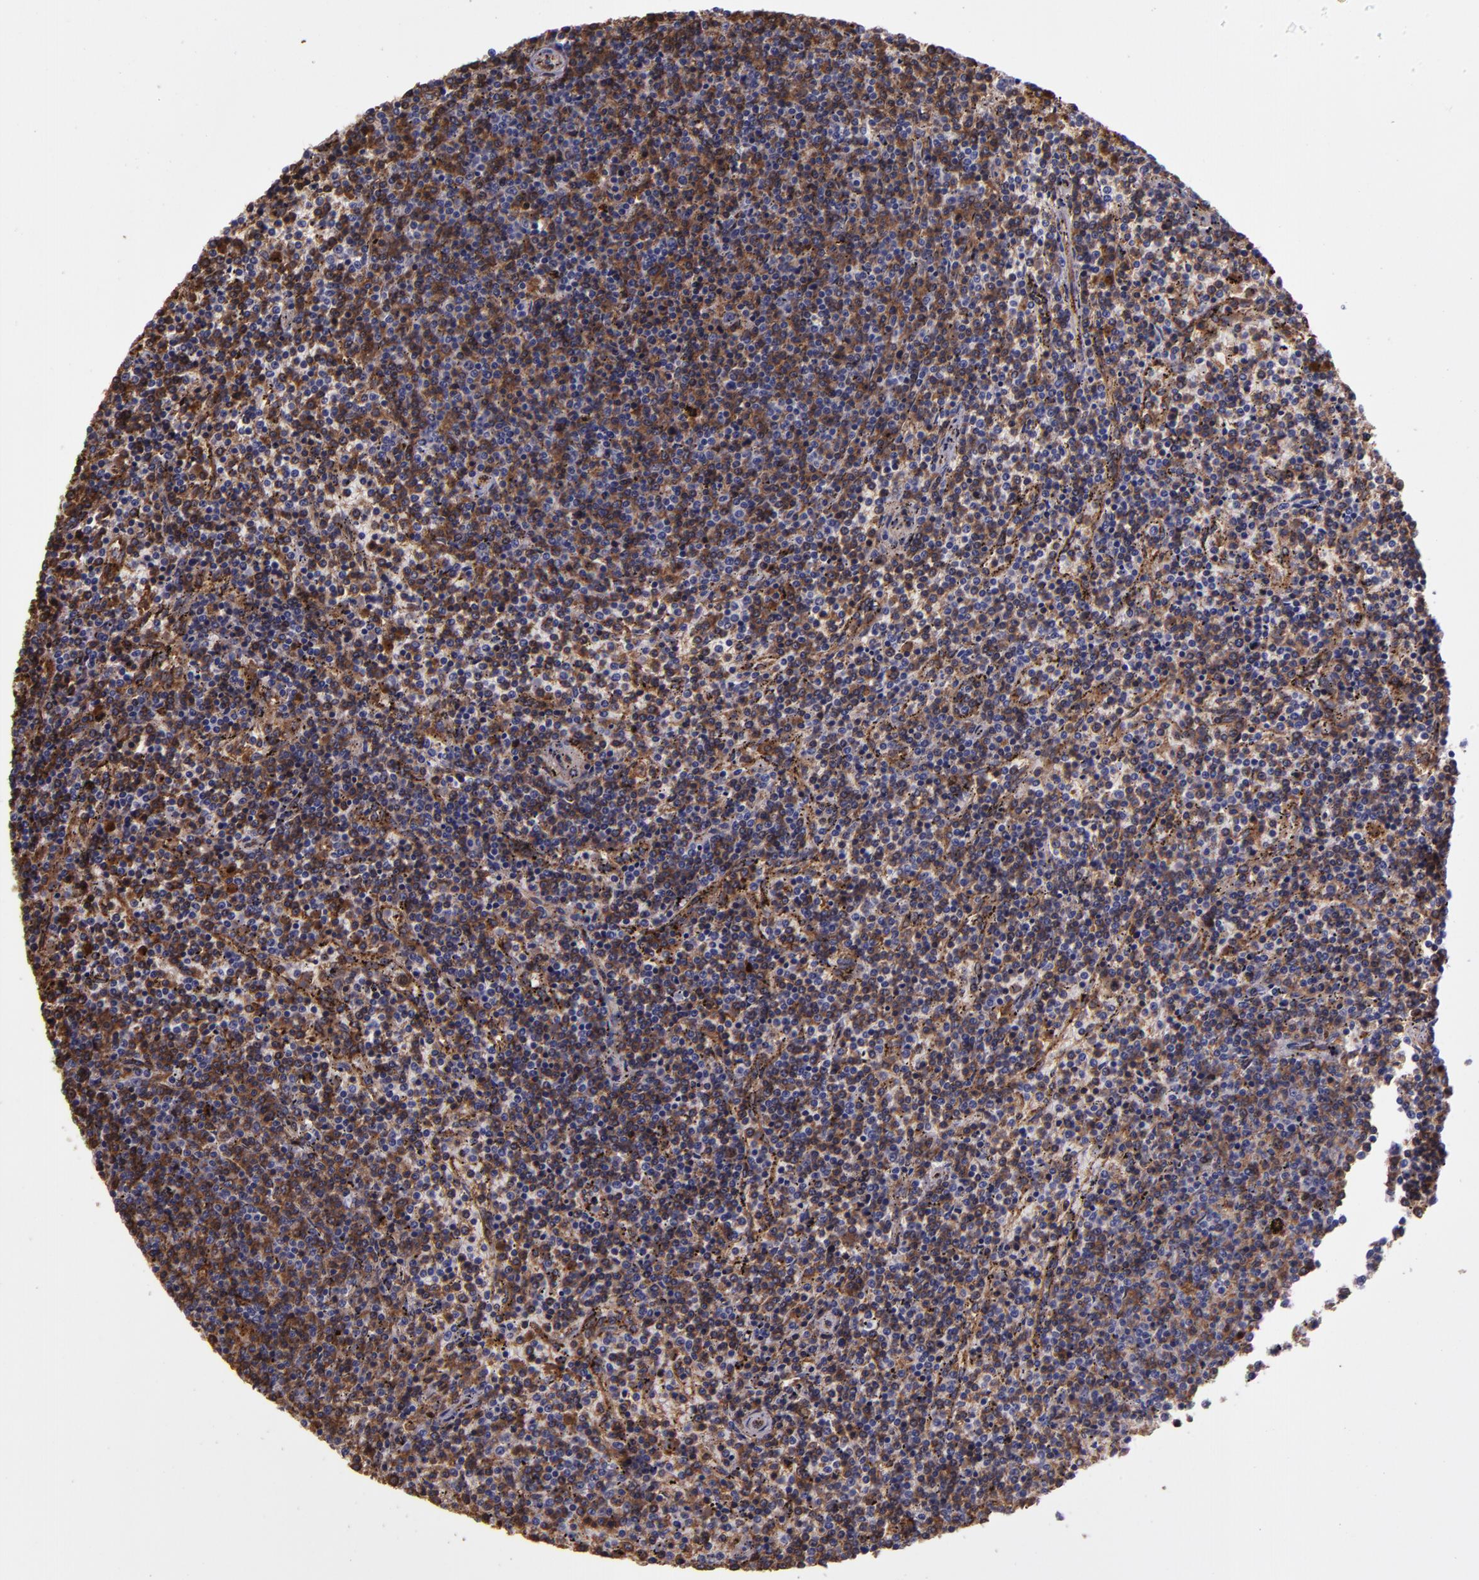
{"staining": {"intensity": "moderate", "quantity": "<25%", "location": "cytoplasmic/membranous"}, "tissue": "lymphoma", "cell_type": "Tumor cells", "image_type": "cancer", "snomed": [{"axis": "morphology", "description": "Malignant lymphoma, non-Hodgkin's type, Low grade"}, {"axis": "topography", "description": "Spleen"}], "caption": "A low amount of moderate cytoplasmic/membranous staining is appreciated in approximately <25% of tumor cells in low-grade malignant lymphoma, non-Hodgkin's type tissue.", "gene": "A2M", "patient": {"sex": "female", "age": 50}}